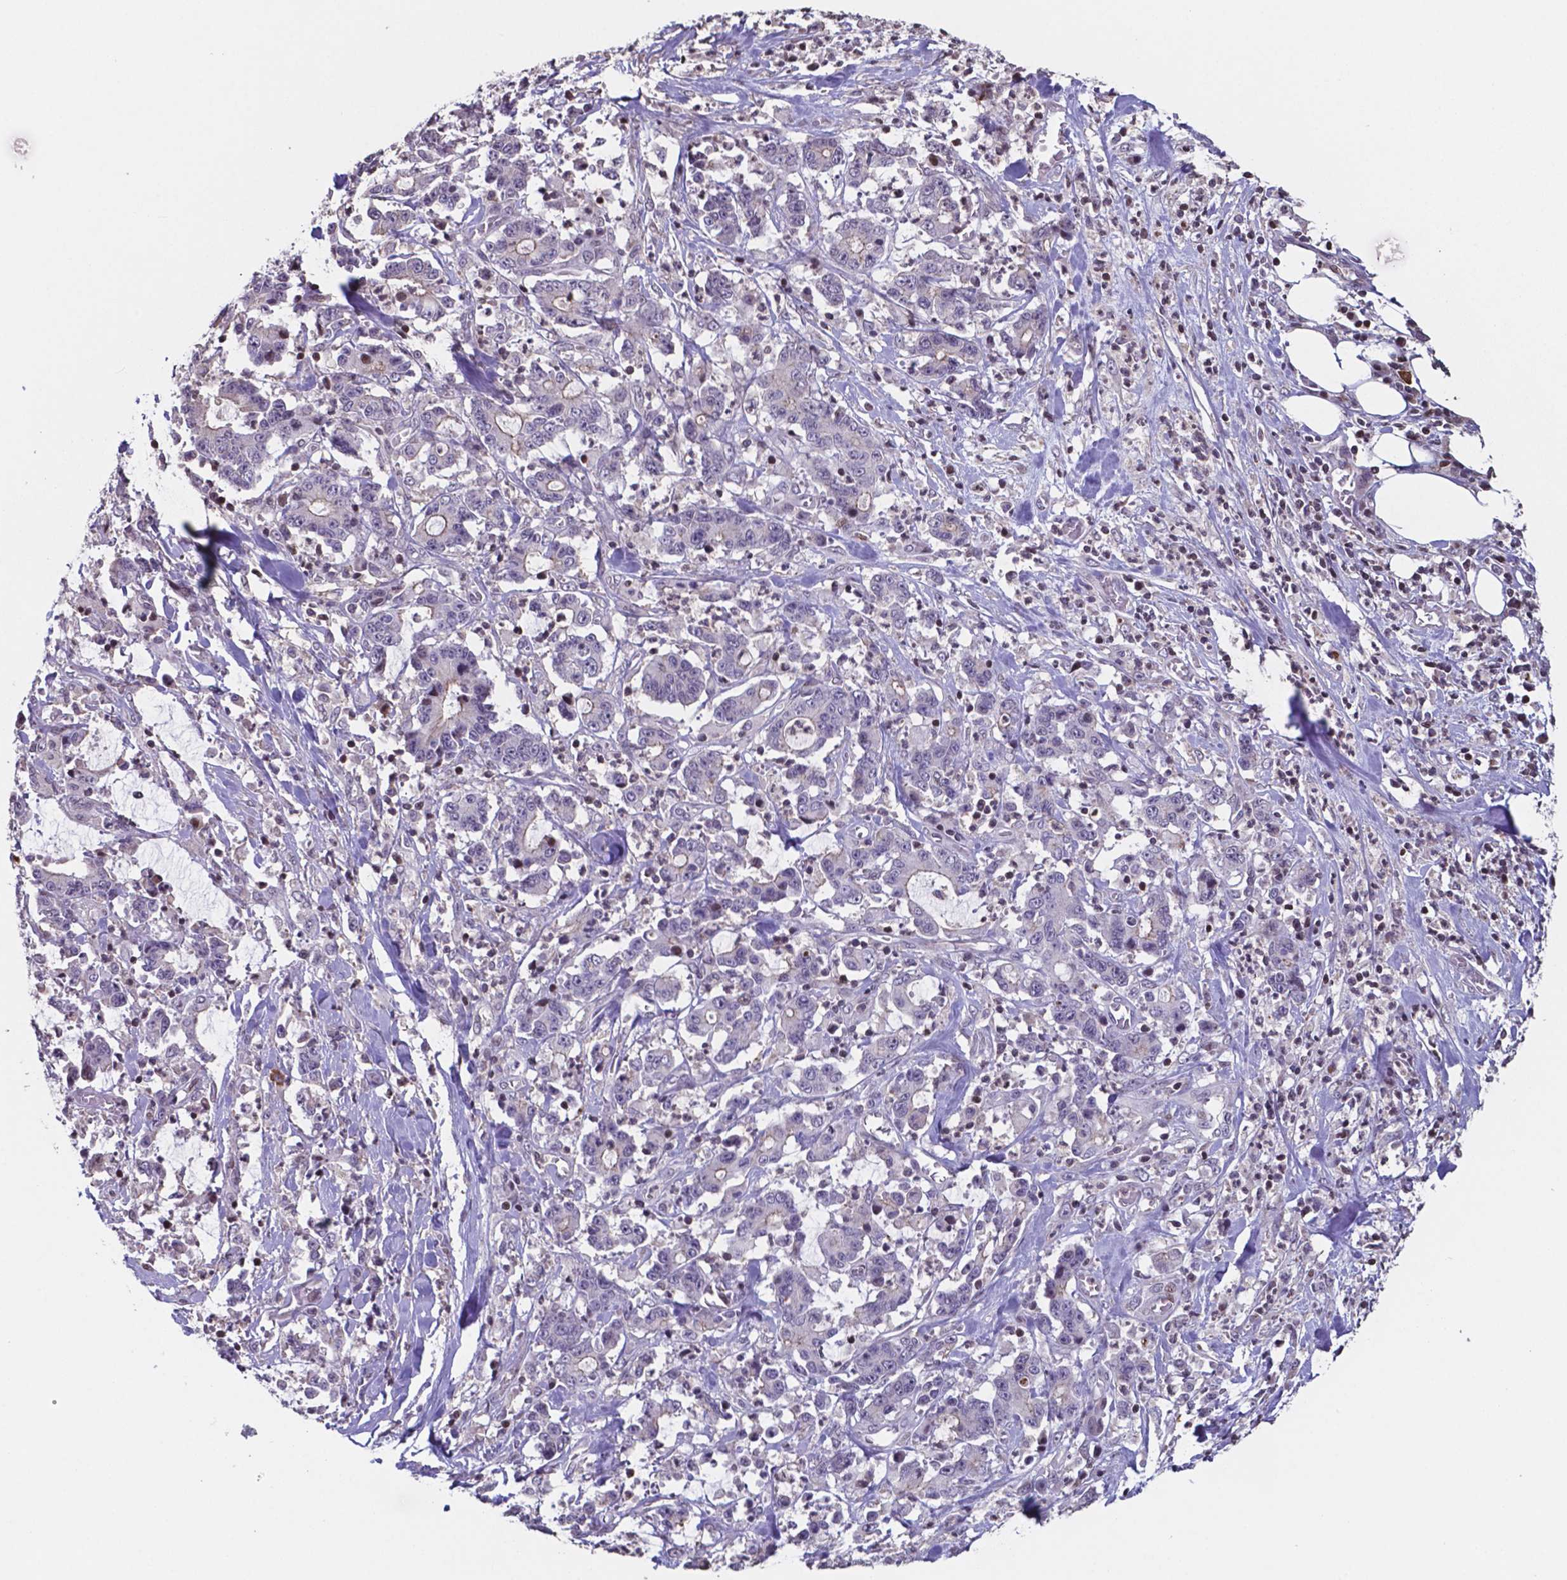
{"staining": {"intensity": "negative", "quantity": "none", "location": "none"}, "tissue": "stomach cancer", "cell_type": "Tumor cells", "image_type": "cancer", "snomed": [{"axis": "morphology", "description": "Adenocarcinoma, NOS"}, {"axis": "topography", "description": "Stomach, upper"}], "caption": "Immunohistochemistry (IHC) histopathology image of human stomach cancer (adenocarcinoma) stained for a protein (brown), which reveals no expression in tumor cells.", "gene": "MLC1", "patient": {"sex": "male", "age": 68}}